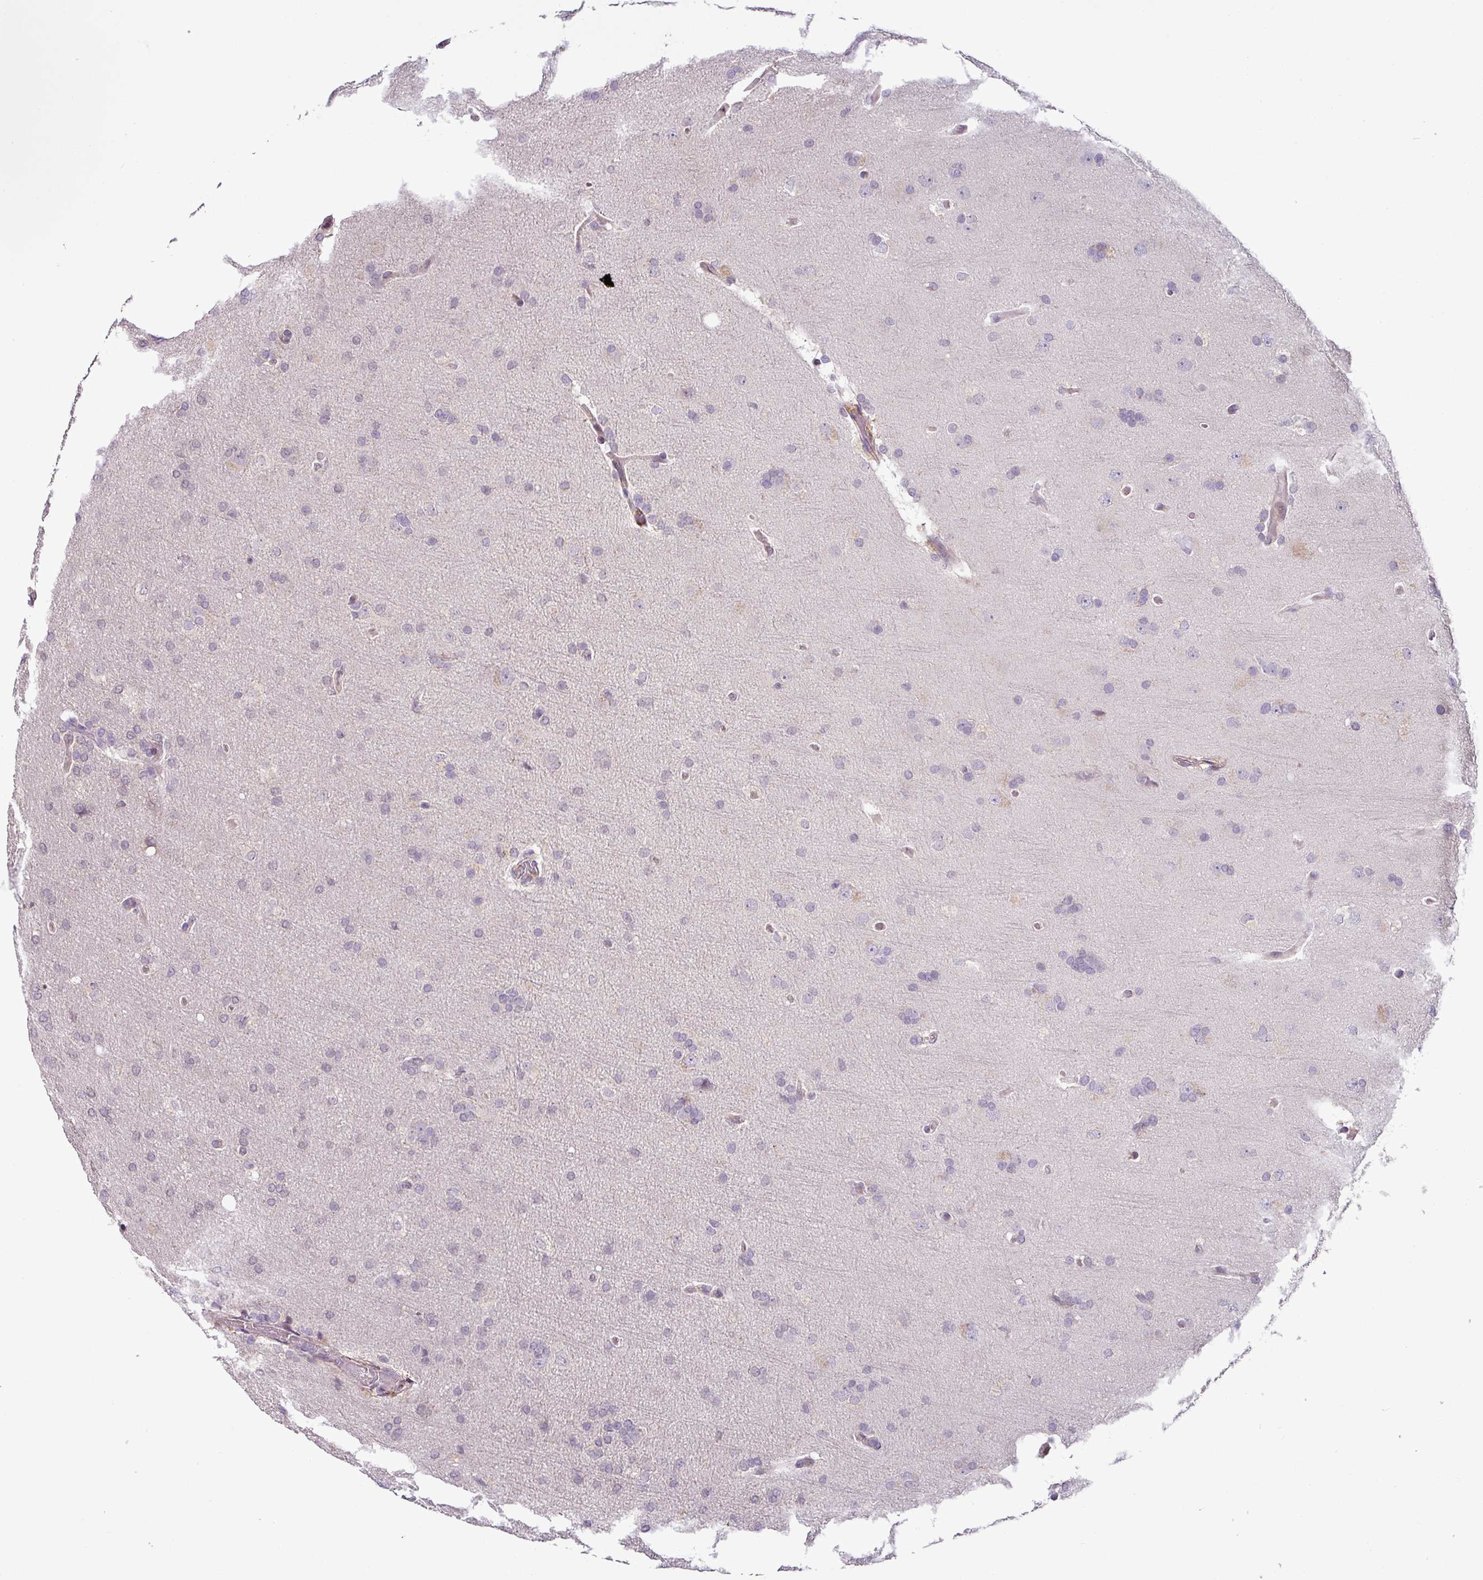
{"staining": {"intensity": "negative", "quantity": "none", "location": "none"}, "tissue": "glioma", "cell_type": "Tumor cells", "image_type": "cancer", "snomed": [{"axis": "morphology", "description": "Glioma, malignant, High grade"}, {"axis": "topography", "description": "Brain"}], "caption": "Human malignant glioma (high-grade) stained for a protein using IHC exhibits no expression in tumor cells.", "gene": "SLC5A10", "patient": {"sex": "male", "age": 56}}